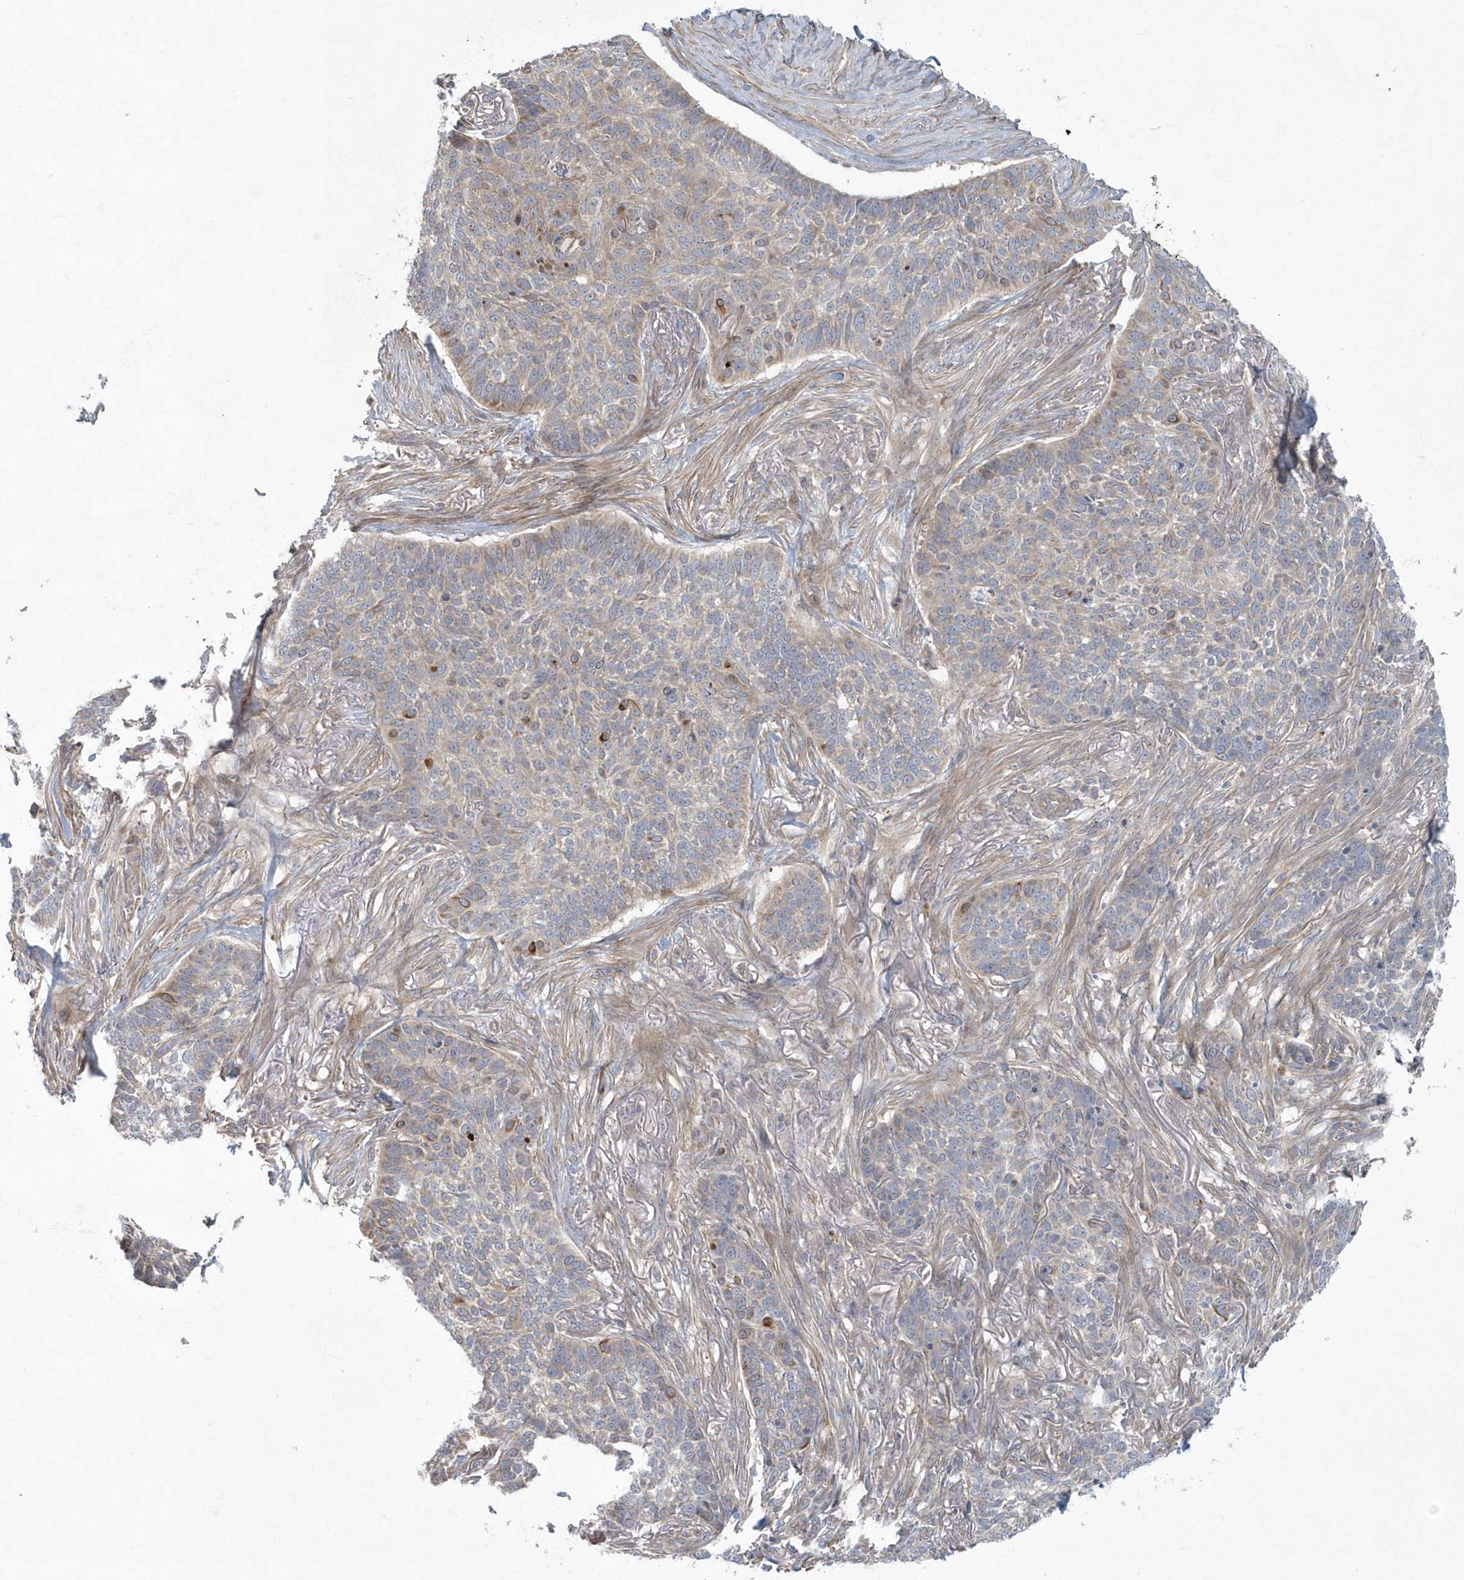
{"staining": {"intensity": "moderate", "quantity": "<25%", "location": "cytoplasmic/membranous"}, "tissue": "skin cancer", "cell_type": "Tumor cells", "image_type": "cancer", "snomed": [{"axis": "morphology", "description": "Basal cell carcinoma"}, {"axis": "topography", "description": "Skin"}], "caption": "IHC staining of skin cancer (basal cell carcinoma), which displays low levels of moderate cytoplasmic/membranous expression in approximately <25% of tumor cells indicating moderate cytoplasmic/membranous protein staining. The staining was performed using DAB (3,3'-diaminobenzidine) (brown) for protein detection and nuclei were counterstained in hematoxylin (blue).", "gene": "ARHGEF38", "patient": {"sex": "male", "age": 85}}